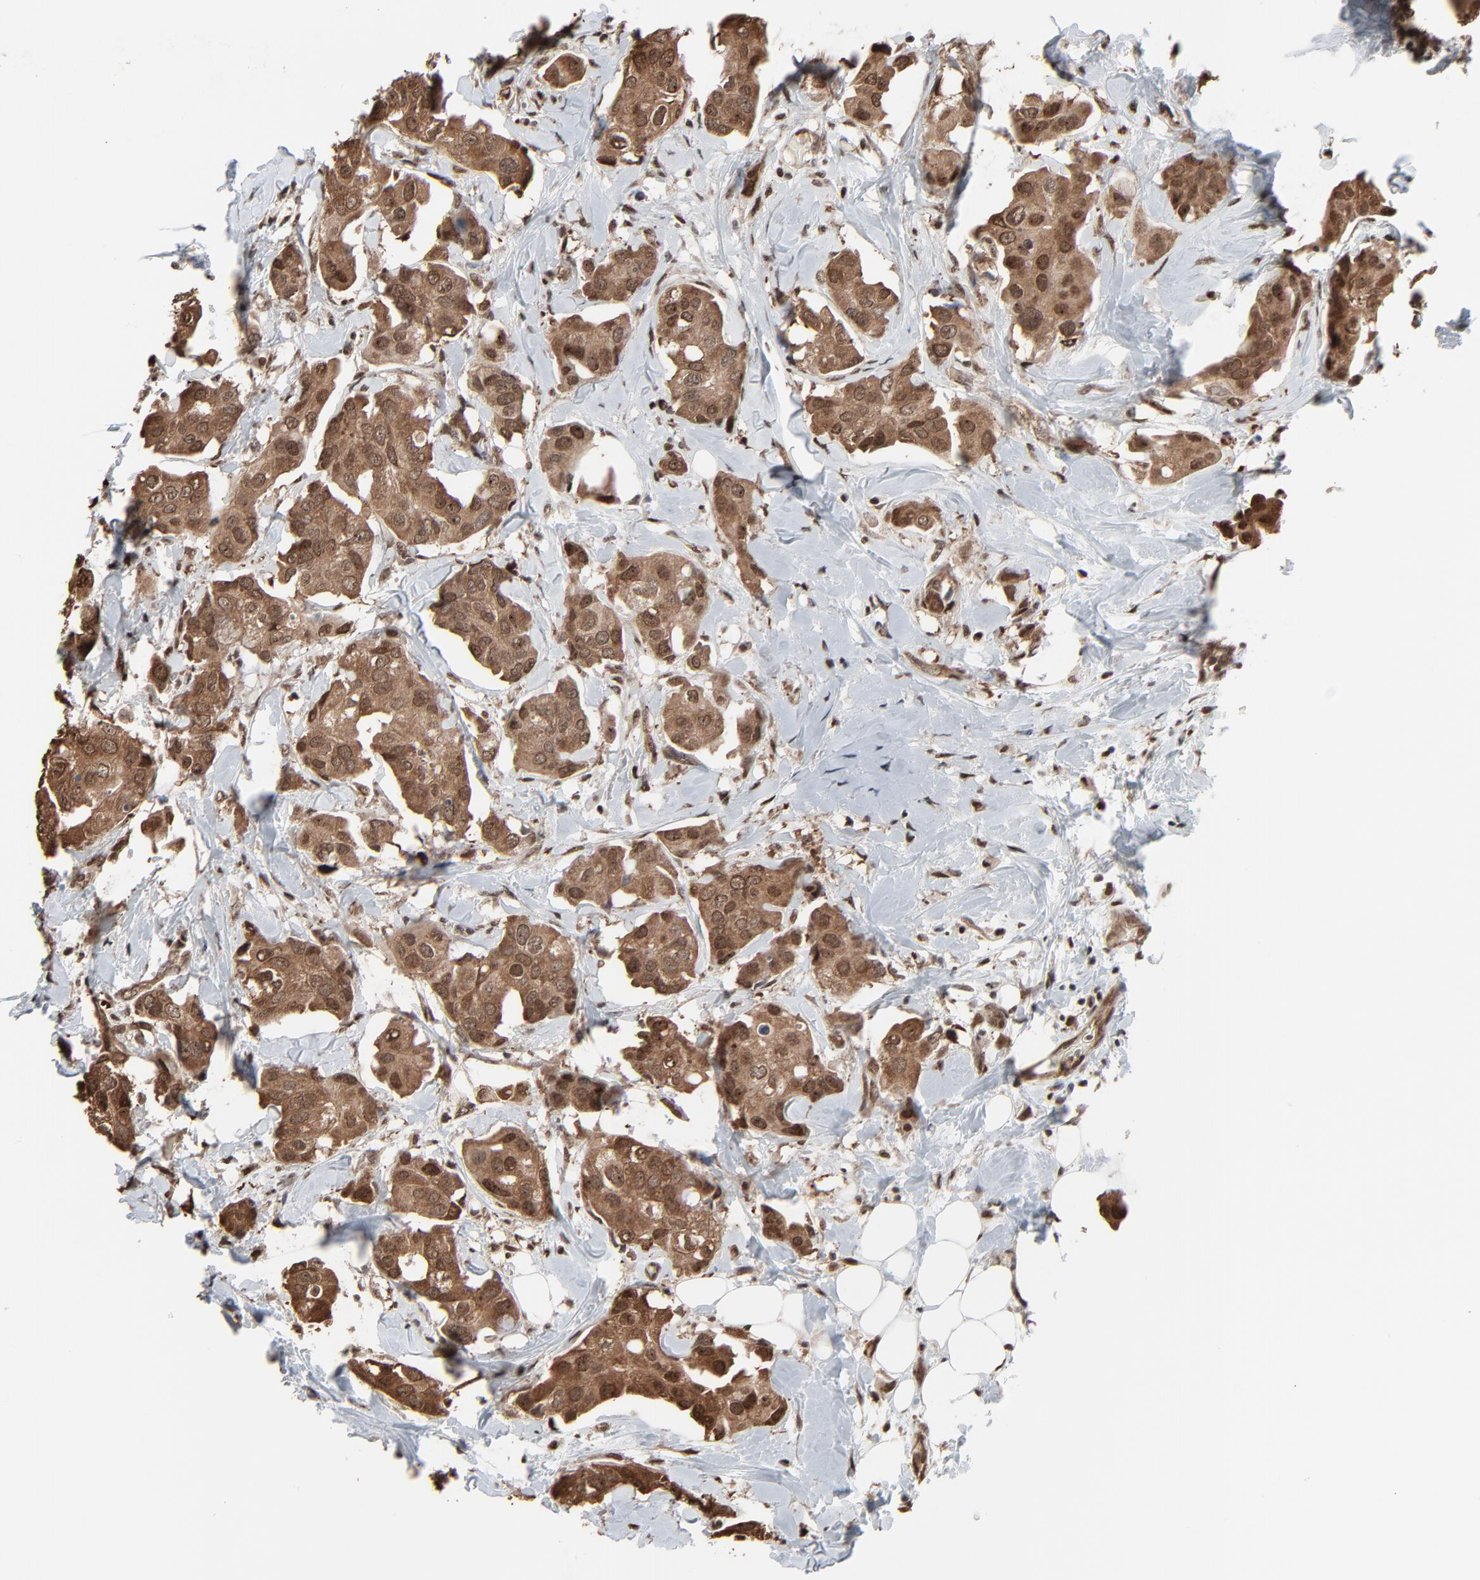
{"staining": {"intensity": "strong", "quantity": ">75%", "location": "cytoplasmic/membranous,nuclear"}, "tissue": "breast cancer", "cell_type": "Tumor cells", "image_type": "cancer", "snomed": [{"axis": "morphology", "description": "Duct carcinoma"}, {"axis": "topography", "description": "Breast"}], "caption": "Brown immunohistochemical staining in breast cancer (infiltrating ductal carcinoma) reveals strong cytoplasmic/membranous and nuclear staining in about >75% of tumor cells.", "gene": "MEIS2", "patient": {"sex": "female", "age": 40}}